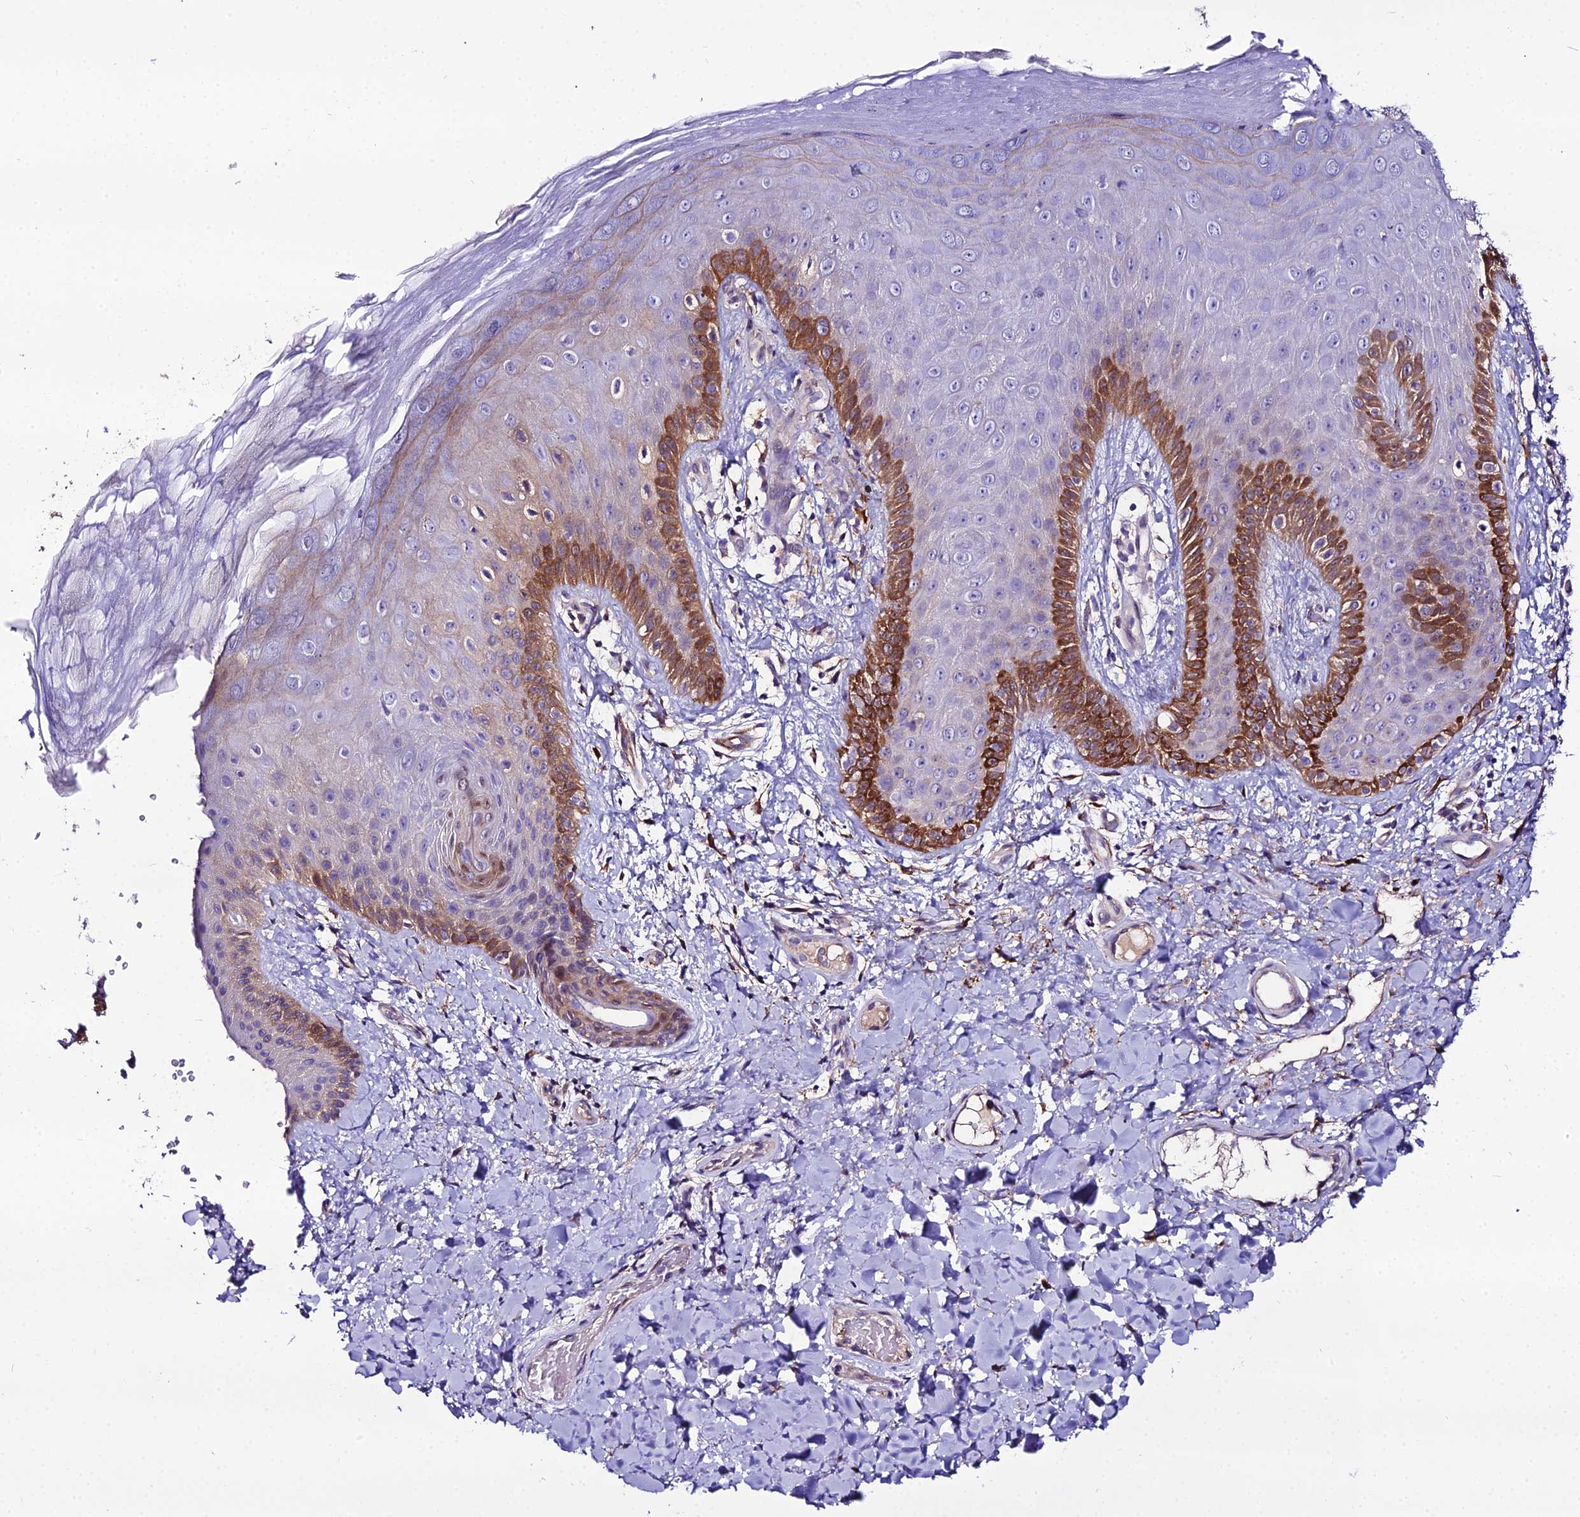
{"staining": {"intensity": "strong", "quantity": "<25%", "location": "cytoplasmic/membranous"}, "tissue": "skin", "cell_type": "Epidermal cells", "image_type": "normal", "snomed": [{"axis": "morphology", "description": "Normal tissue, NOS"}, {"axis": "morphology", "description": "Neoplasm, malignant, NOS"}, {"axis": "topography", "description": "Anal"}], "caption": "Immunohistochemical staining of normal human skin shows <25% levels of strong cytoplasmic/membranous protein expression in about <25% of epidermal cells.", "gene": "MB21D2", "patient": {"sex": "male", "age": 47}}